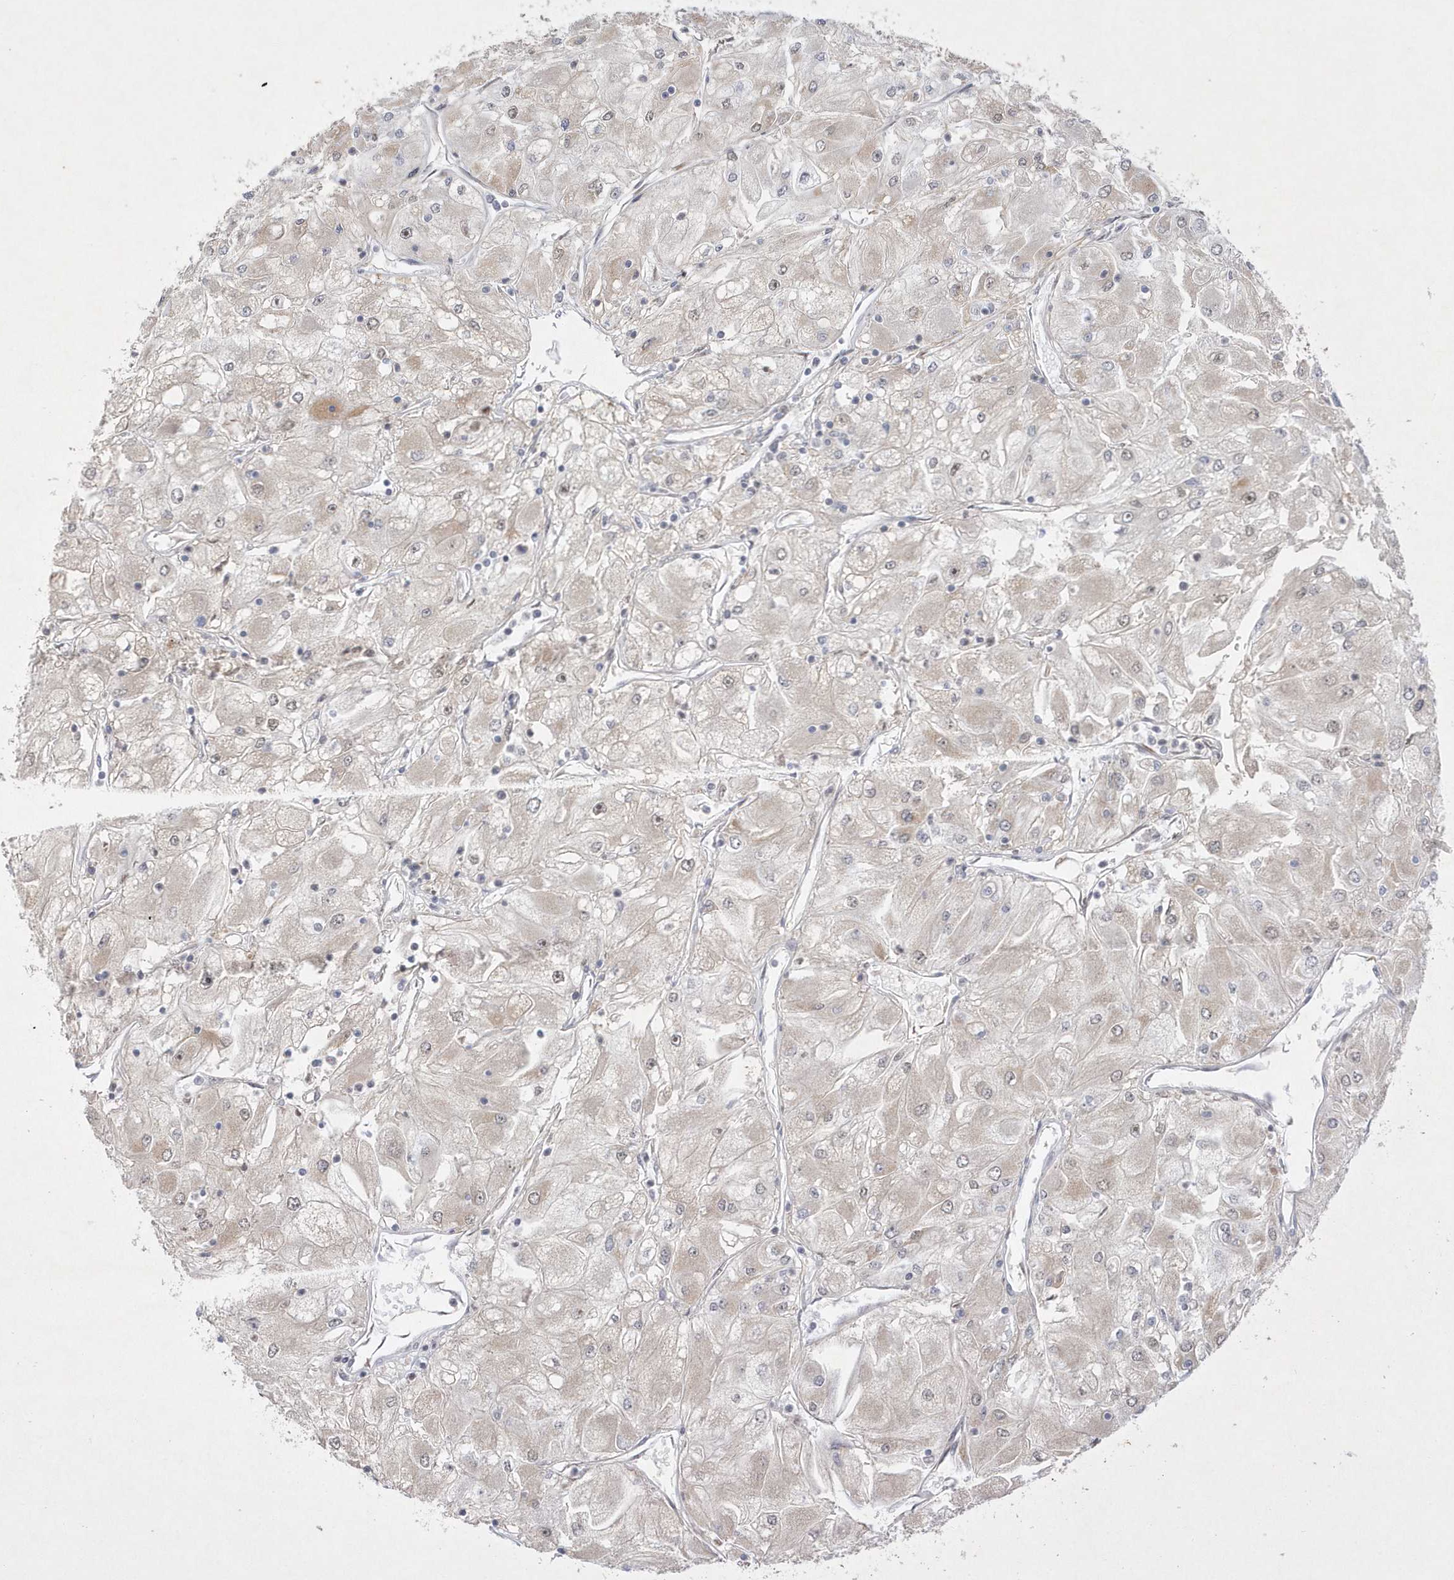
{"staining": {"intensity": "weak", "quantity": "<25%", "location": "nuclear"}, "tissue": "renal cancer", "cell_type": "Tumor cells", "image_type": "cancer", "snomed": [{"axis": "morphology", "description": "Adenocarcinoma, NOS"}, {"axis": "topography", "description": "Kidney"}], "caption": "Micrograph shows no significant protein positivity in tumor cells of adenocarcinoma (renal).", "gene": "CPSF3", "patient": {"sex": "male", "age": 80}}